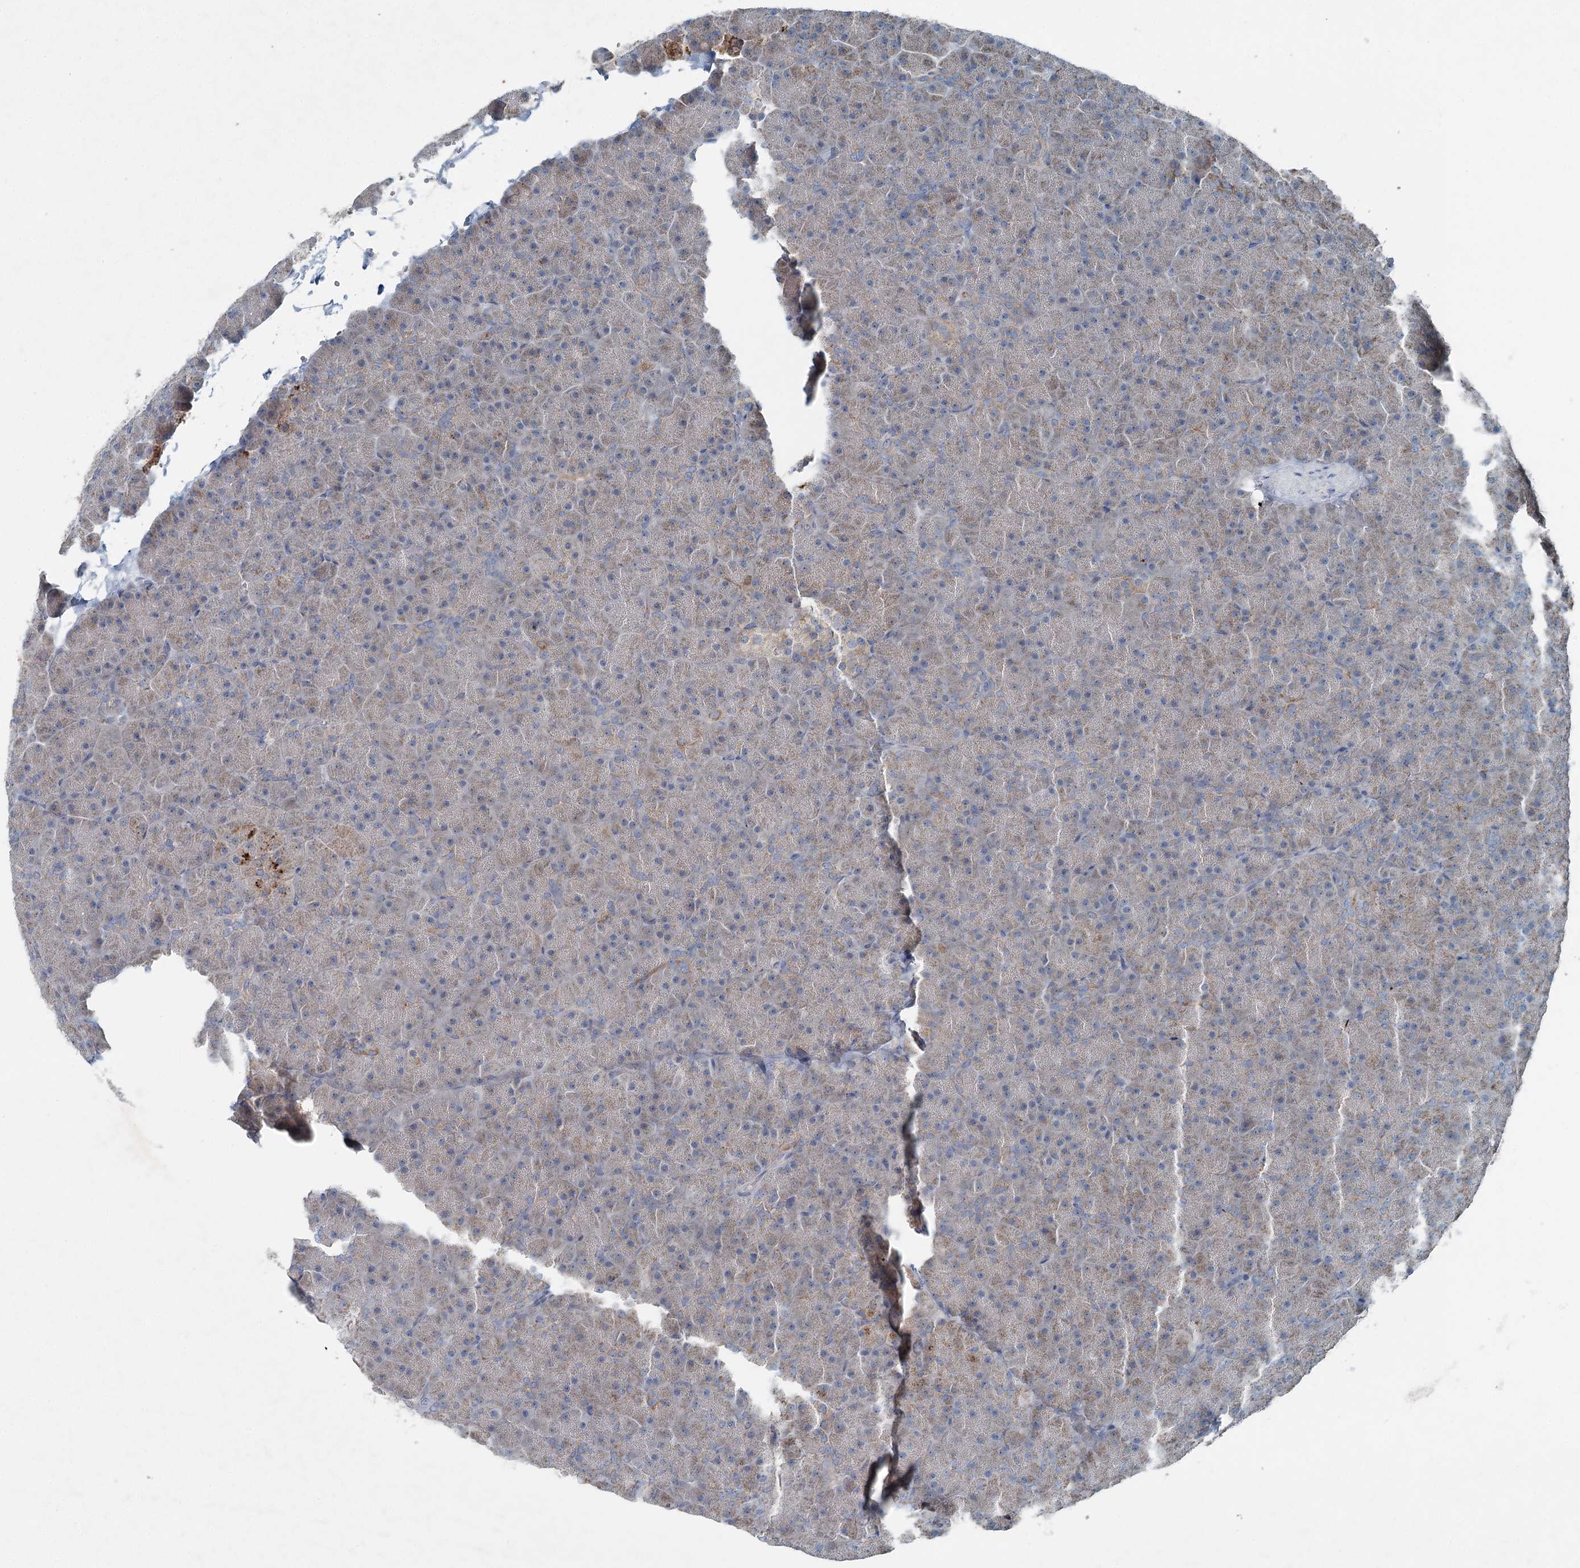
{"staining": {"intensity": "moderate", "quantity": "25%-75%", "location": "cytoplasmic/membranous"}, "tissue": "pancreas", "cell_type": "Exocrine glandular cells", "image_type": "normal", "snomed": [{"axis": "morphology", "description": "Normal tissue, NOS"}, {"axis": "topography", "description": "Pancreas"}], "caption": "Immunohistochemistry image of benign pancreas stained for a protein (brown), which demonstrates medium levels of moderate cytoplasmic/membranous positivity in approximately 25%-75% of exocrine glandular cells.", "gene": "CHCHD5", "patient": {"sex": "male", "age": 36}}